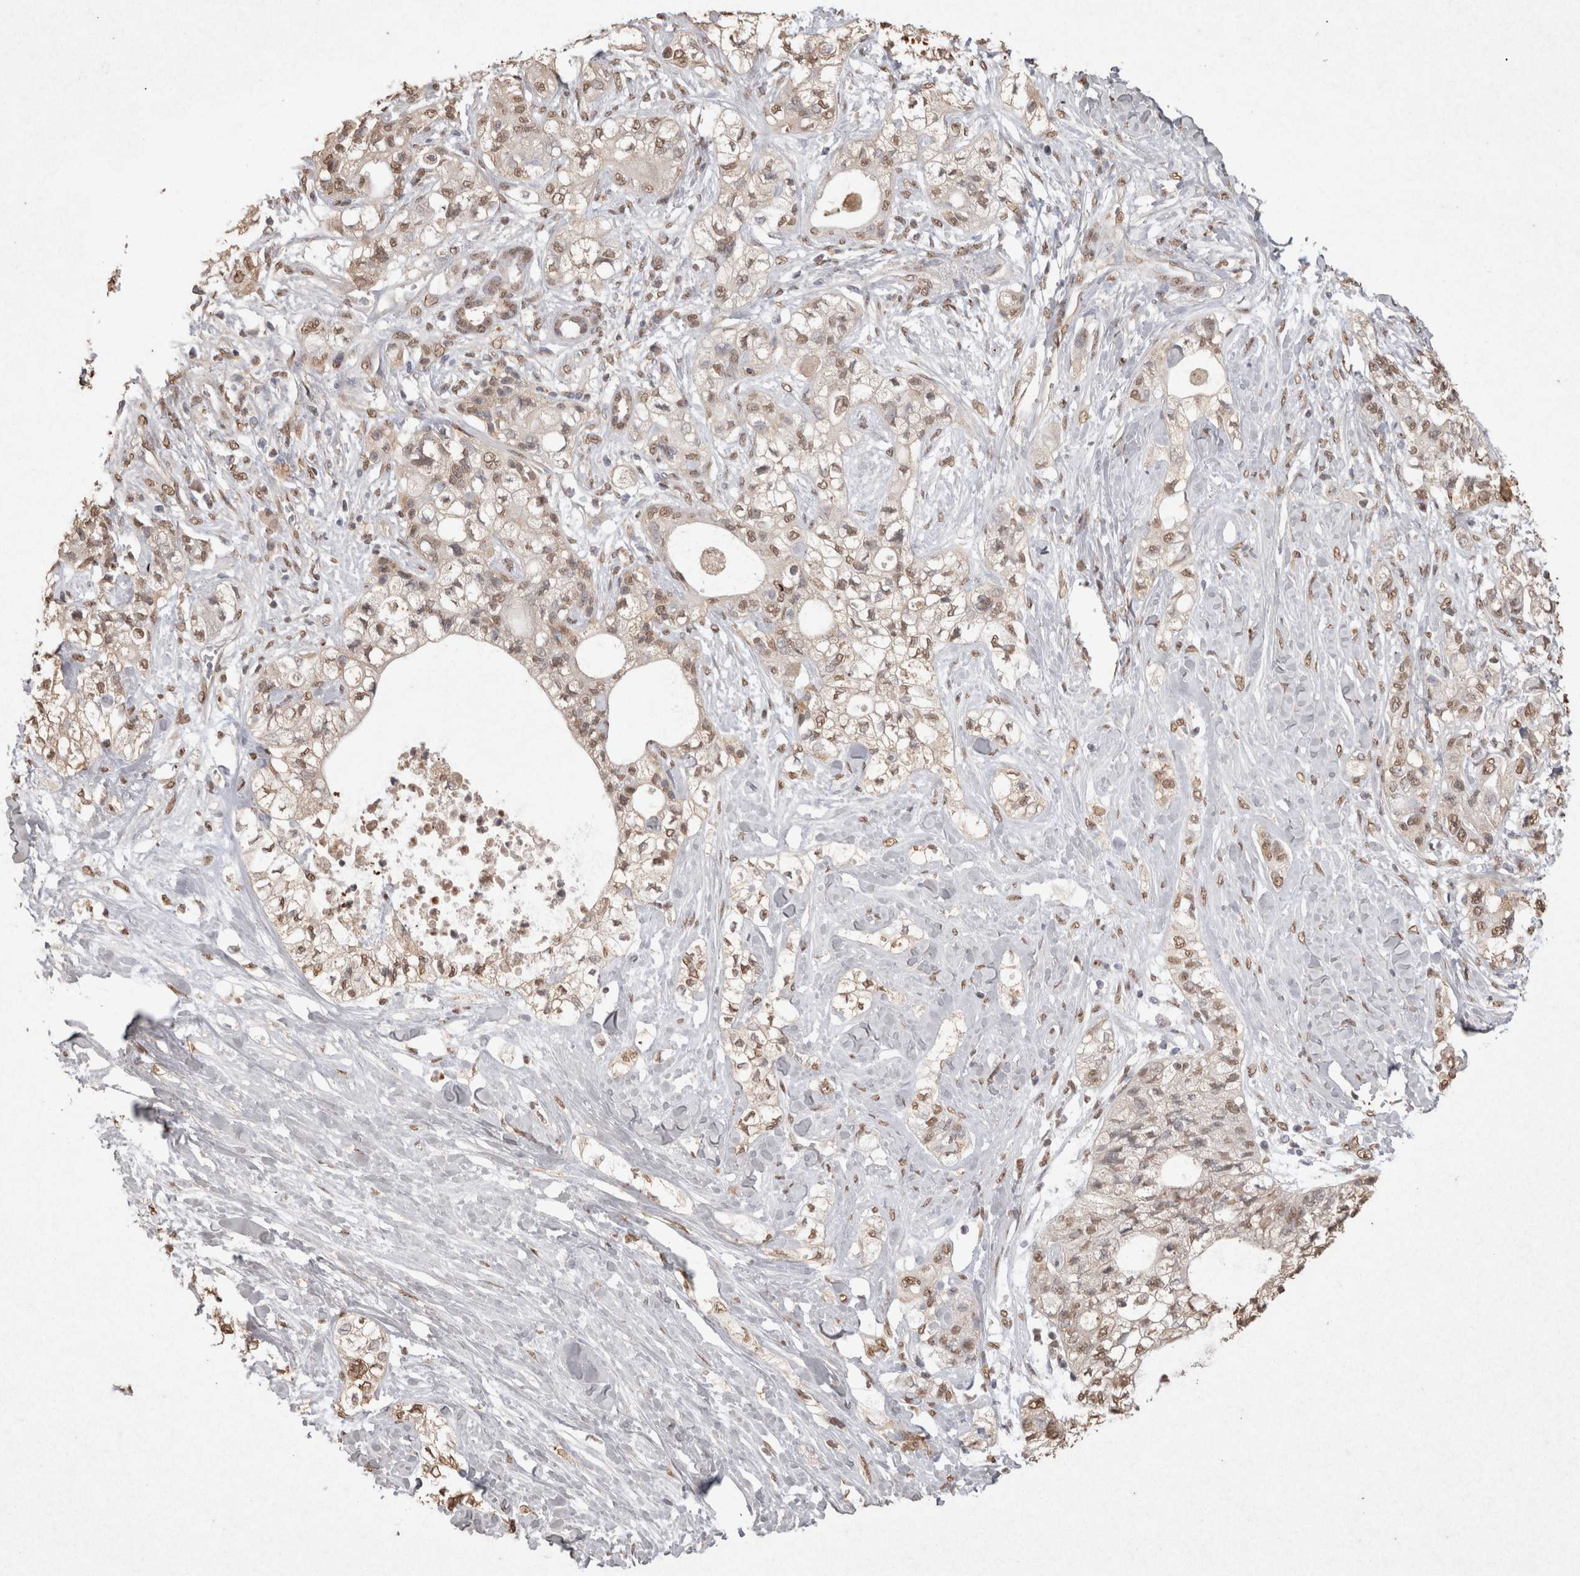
{"staining": {"intensity": "weak", "quantity": ">75%", "location": "nuclear"}, "tissue": "pancreatic cancer", "cell_type": "Tumor cells", "image_type": "cancer", "snomed": [{"axis": "morphology", "description": "Adenocarcinoma, NOS"}, {"axis": "topography", "description": "Pancreas"}], "caption": "Immunohistochemical staining of human pancreatic adenocarcinoma reveals low levels of weak nuclear positivity in approximately >75% of tumor cells.", "gene": "MLX", "patient": {"sex": "male", "age": 70}}